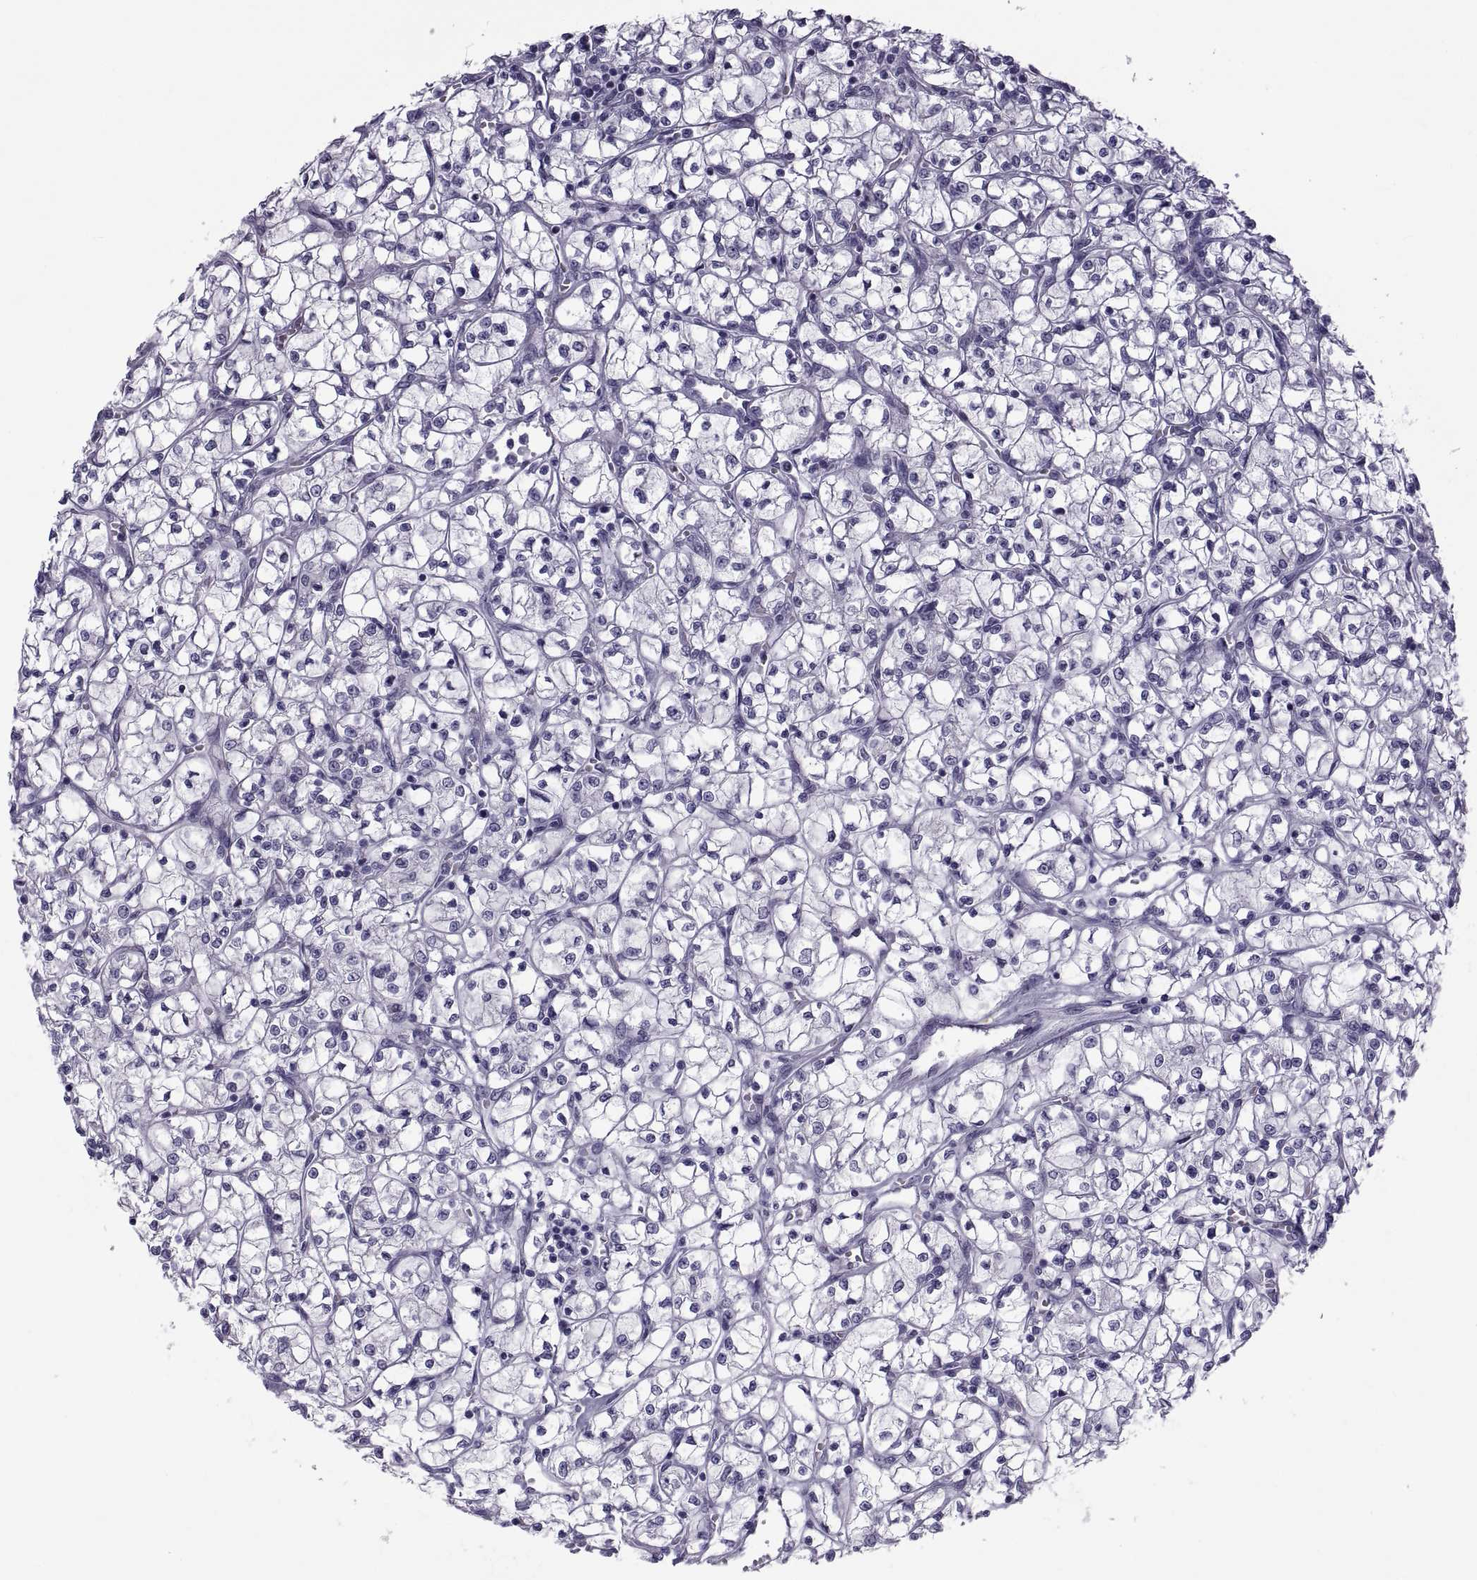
{"staining": {"intensity": "negative", "quantity": "none", "location": "none"}, "tissue": "renal cancer", "cell_type": "Tumor cells", "image_type": "cancer", "snomed": [{"axis": "morphology", "description": "Adenocarcinoma, NOS"}, {"axis": "topography", "description": "Kidney"}], "caption": "Adenocarcinoma (renal) was stained to show a protein in brown. There is no significant staining in tumor cells. (Stains: DAB immunohistochemistry (IHC) with hematoxylin counter stain, Microscopy: brightfield microscopy at high magnification).", "gene": "MAGEB1", "patient": {"sex": "female", "age": 64}}